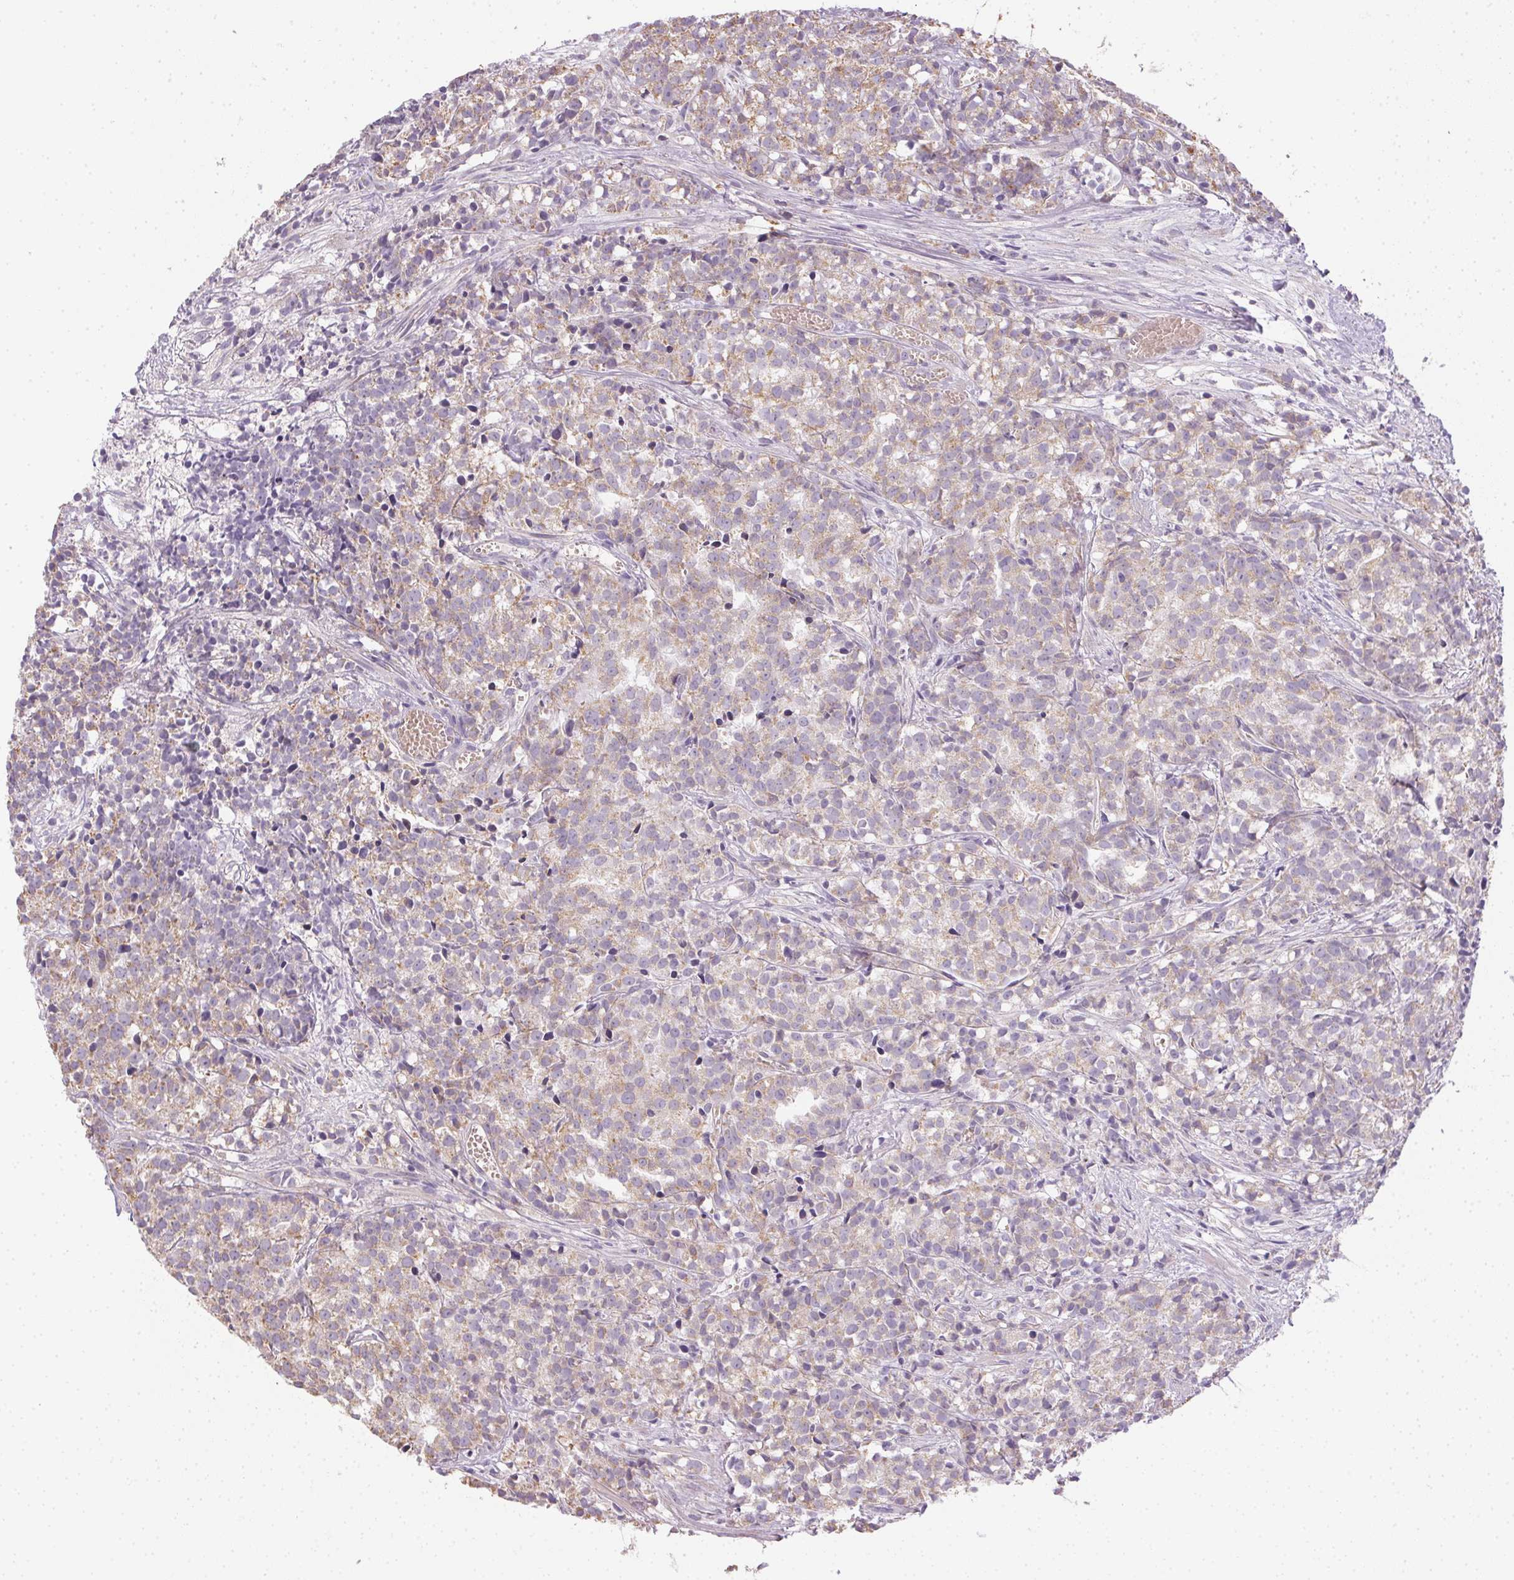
{"staining": {"intensity": "weak", "quantity": ">75%", "location": "cytoplasmic/membranous"}, "tissue": "prostate cancer", "cell_type": "Tumor cells", "image_type": "cancer", "snomed": [{"axis": "morphology", "description": "Adenocarcinoma, High grade"}, {"axis": "topography", "description": "Prostate"}], "caption": "Protein expression analysis of human prostate adenocarcinoma (high-grade) reveals weak cytoplasmic/membranous positivity in approximately >75% of tumor cells.", "gene": "SMYD1", "patient": {"sex": "male", "age": 58}}